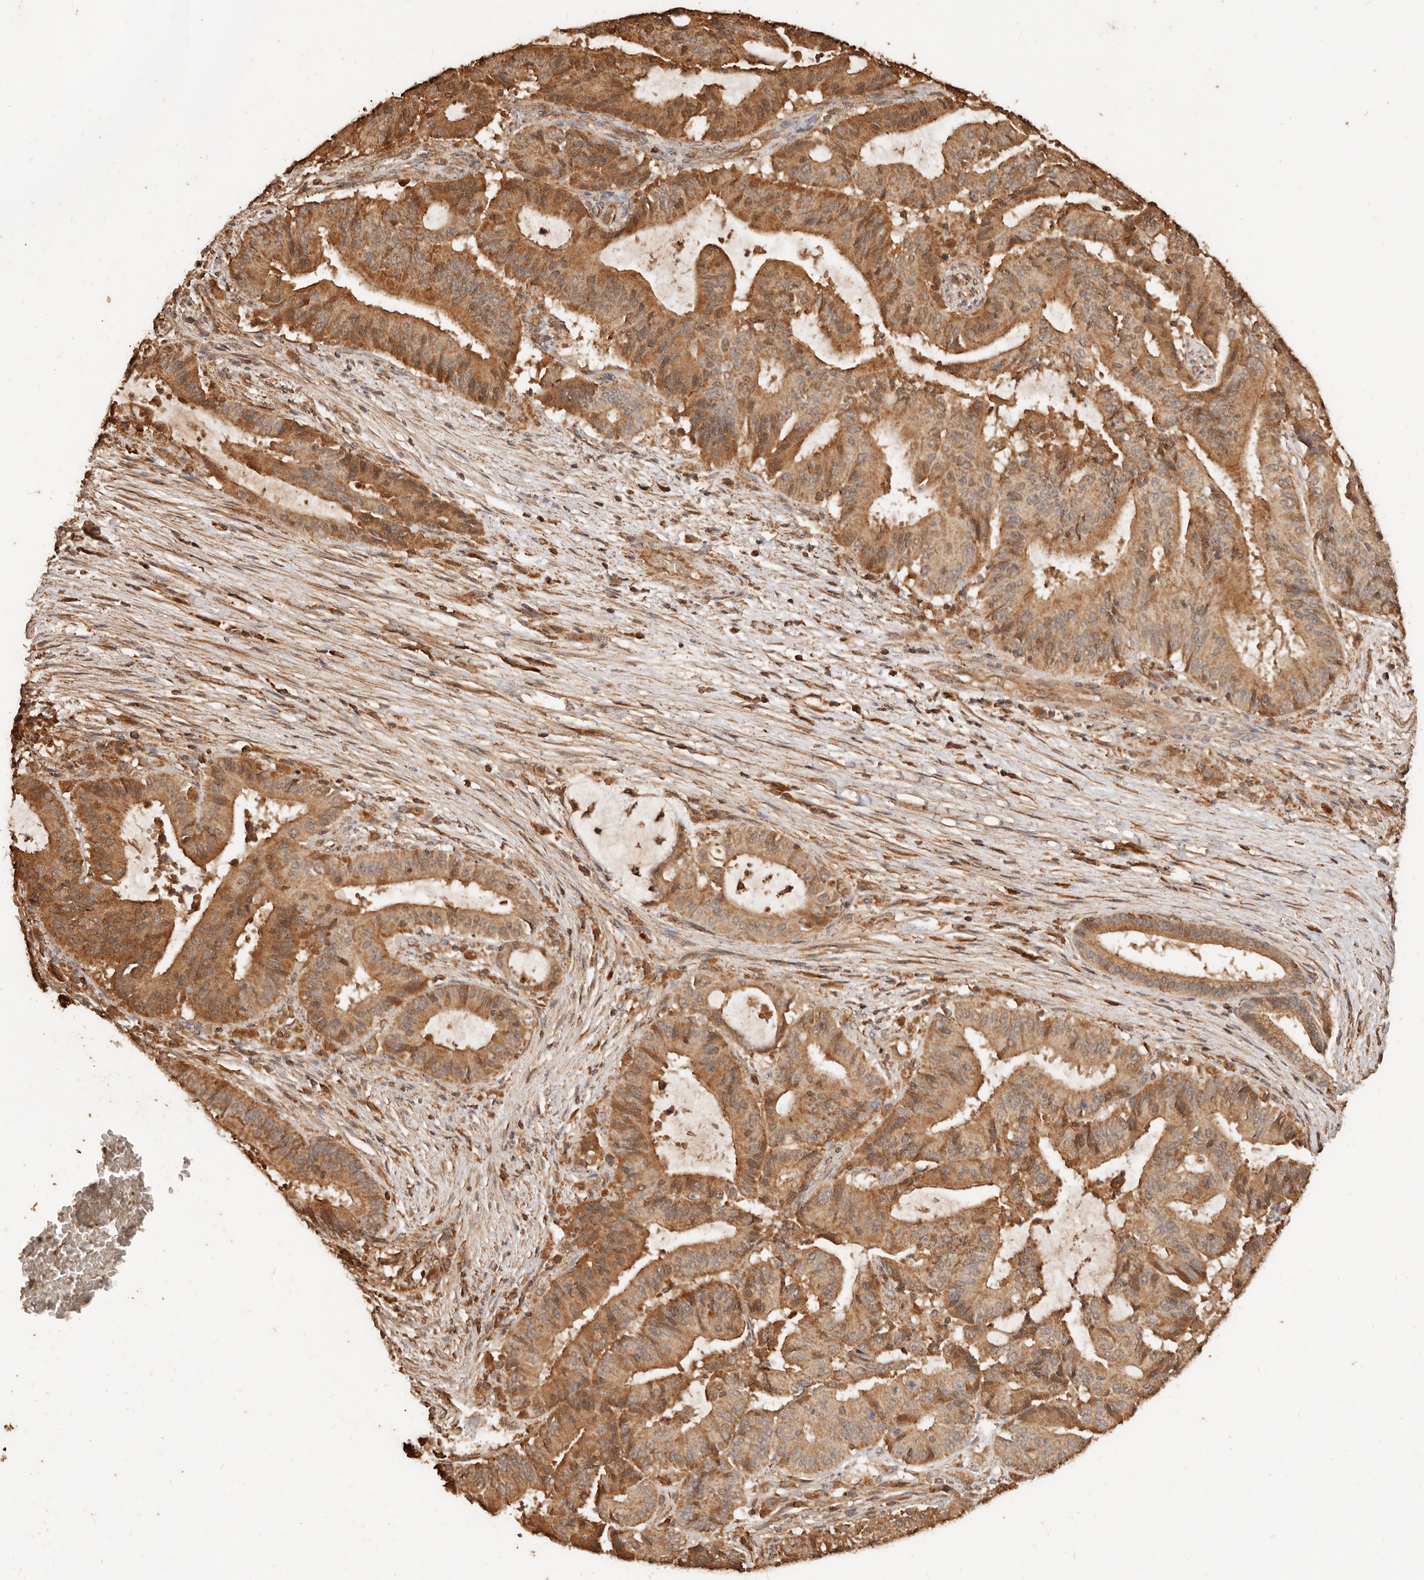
{"staining": {"intensity": "moderate", "quantity": ">75%", "location": "cytoplasmic/membranous"}, "tissue": "liver cancer", "cell_type": "Tumor cells", "image_type": "cancer", "snomed": [{"axis": "morphology", "description": "Normal tissue, NOS"}, {"axis": "morphology", "description": "Cholangiocarcinoma"}, {"axis": "topography", "description": "Liver"}, {"axis": "topography", "description": "Peripheral nerve tissue"}], "caption": "A brown stain labels moderate cytoplasmic/membranous positivity of a protein in liver cholangiocarcinoma tumor cells. (brown staining indicates protein expression, while blue staining denotes nuclei).", "gene": "FAM180B", "patient": {"sex": "female", "age": 73}}